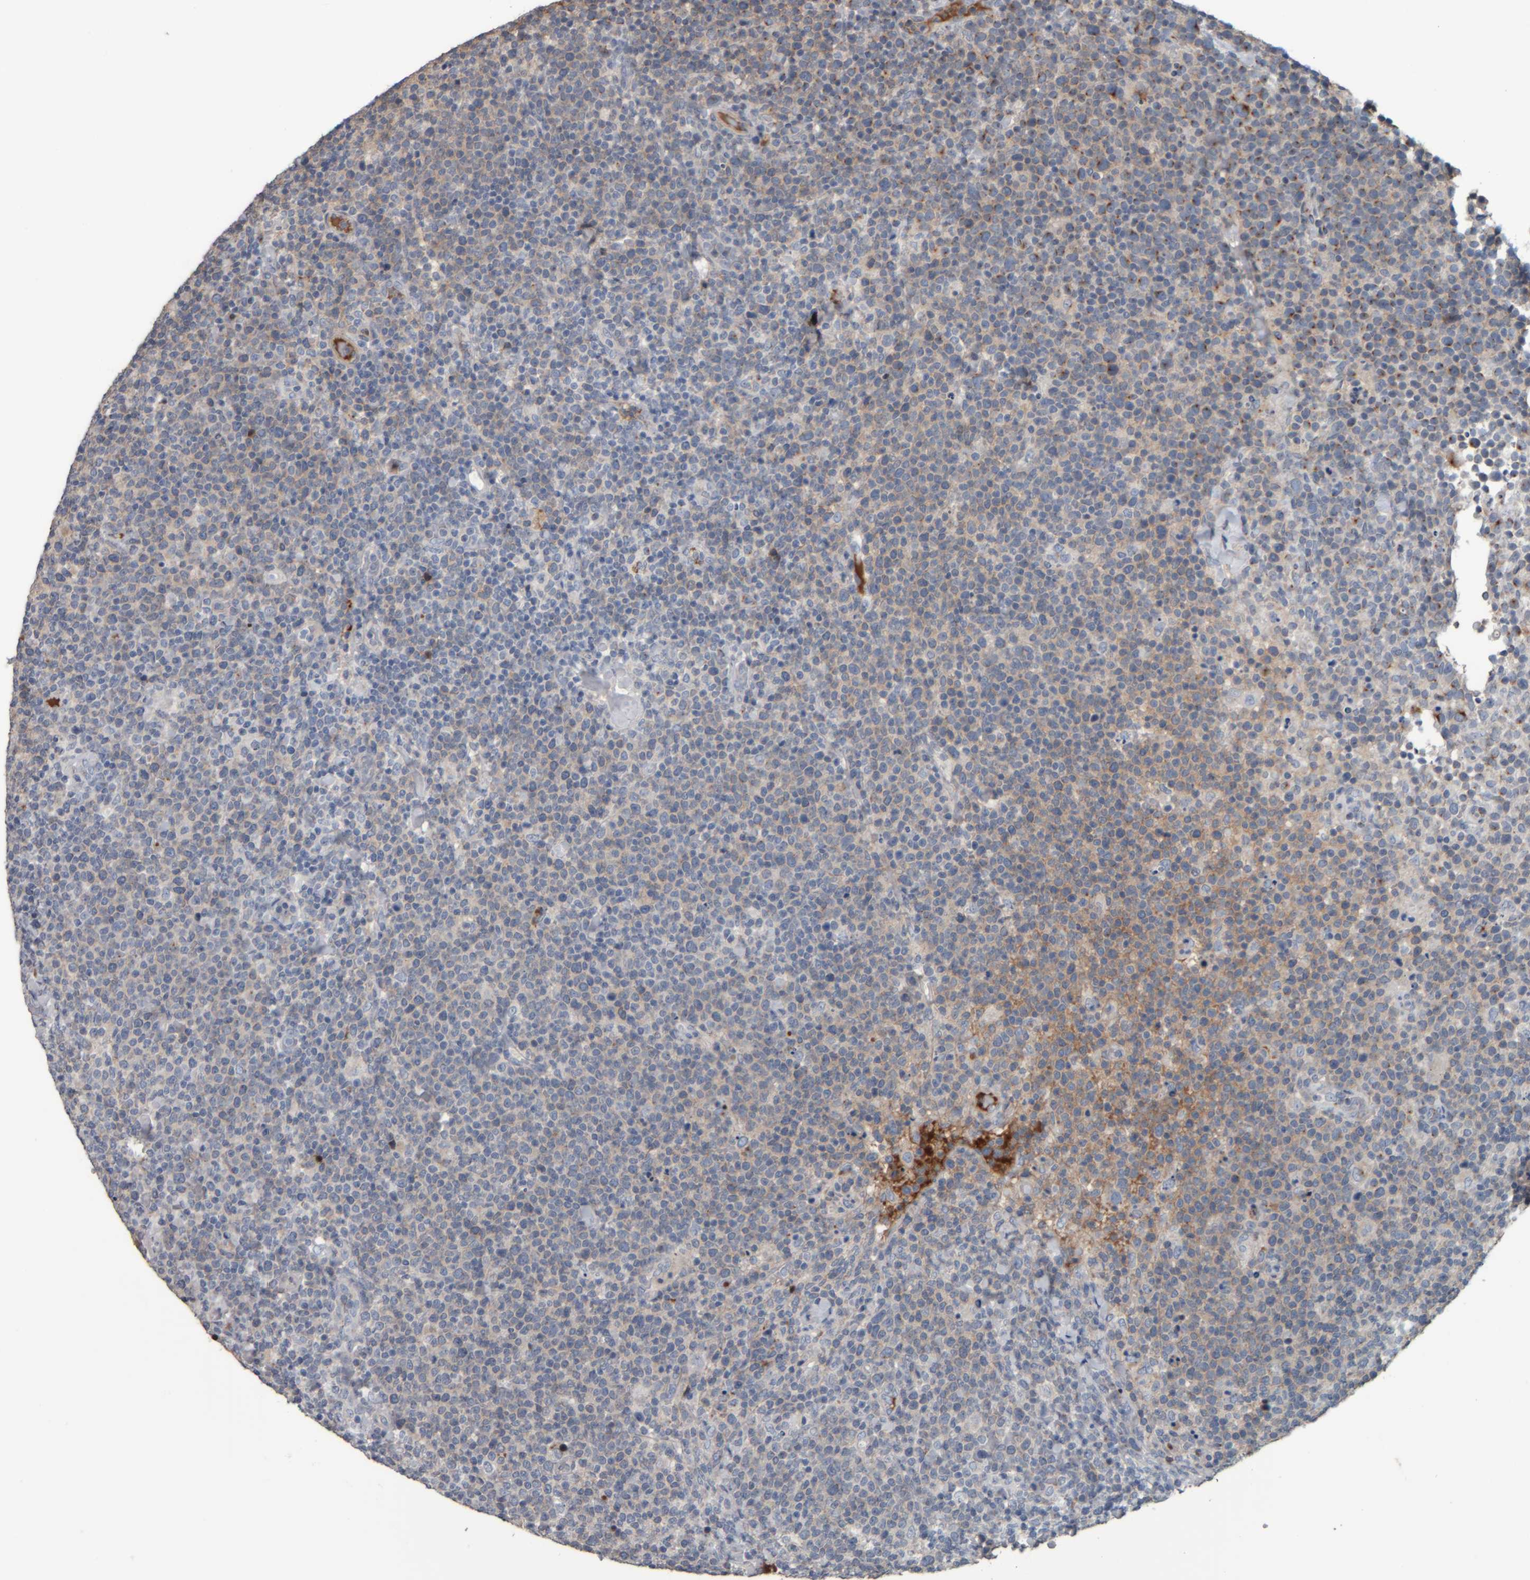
{"staining": {"intensity": "moderate", "quantity": "<25%", "location": "cytoplasmic/membranous"}, "tissue": "lymphoma", "cell_type": "Tumor cells", "image_type": "cancer", "snomed": [{"axis": "morphology", "description": "Malignant lymphoma, non-Hodgkin's type, High grade"}, {"axis": "topography", "description": "Lymph node"}], "caption": "Immunohistochemical staining of human high-grade malignant lymphoma, non-Hodgkin's type exhibits moderate cytoplasmic/membranous protein staining in approximately <25% of tumor cells. Using DAB (3,3'-diaminobenzidine) (brown) and hematoxylin (blue) stains, captured at high magnification using brightfield microscopy.", "gene": "CAVIN4", "patient": {"sex": "male", "age": 61}}